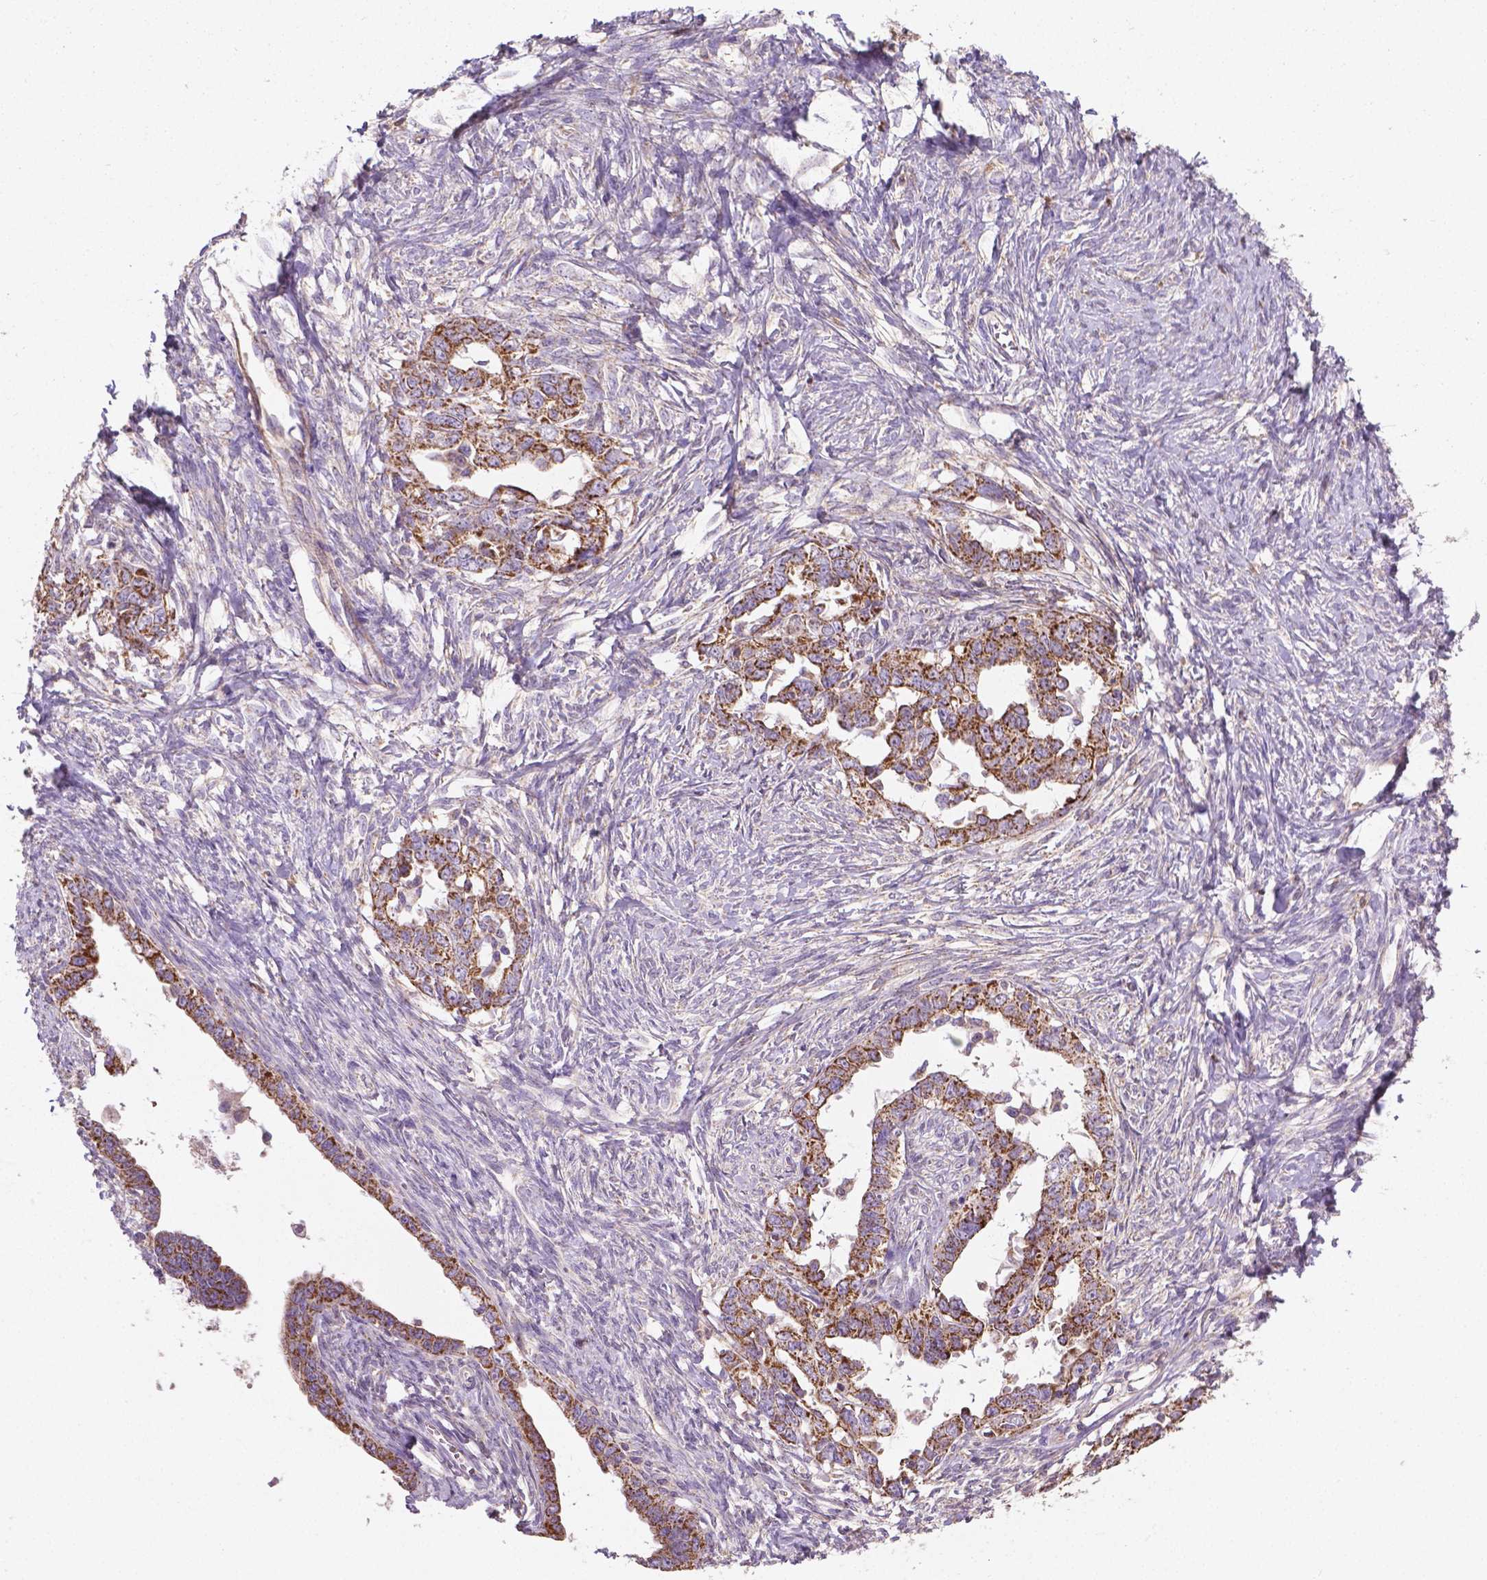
{"staining": {"intensity": "moderate", "quantity": ">75%", "location": "cytoplasmic/membranous"}, "tissue": "ovarian cancer", "cell_type": "Tumor cells", "image_type": "cancer", "snomed": [{"axis": "morphology", "description": "Cystadenocarcinoma, serous, NOS"}, {"axis": "topography", "description": "Ovary"}], "caption": "Protein staining by IHC displays moderate cytoplasmic/membranous expression in about >75% of tumor cells in serous cystadenocarcinoma (ovarian). (Brightfield microscopy of DAB IHC at high magnification).", "gene": "TCAF1", "patient": {"sex": "female", "age": 69}}